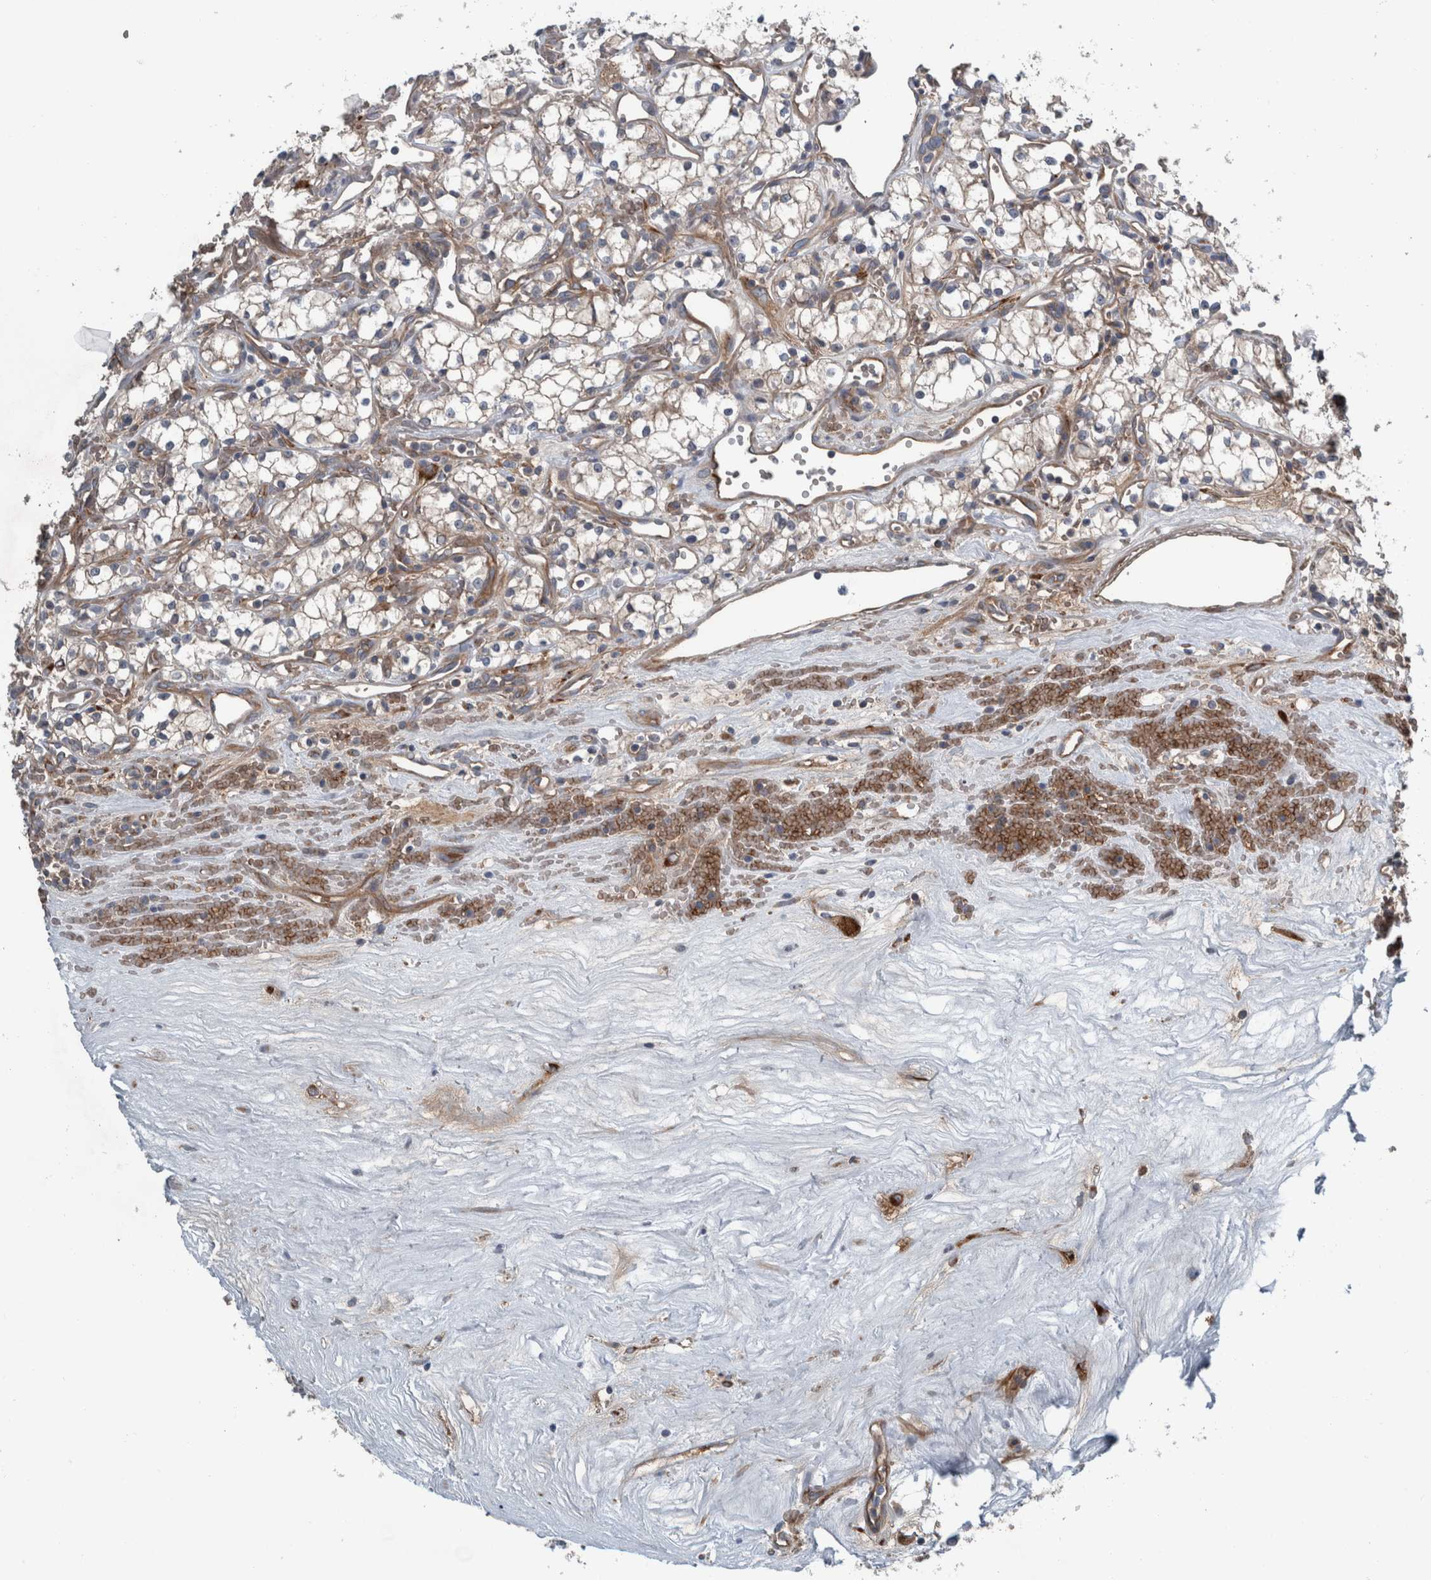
{"staining": {"intensity": "weak", "quantity": ">75%", "location": "cytoplasmic/membranous"}, "tissue": "renal cancer", "cell_type": "Tumor cells", "image_type": "cancer", "snomed": [{"axis": "morphology", "description": "Adenocarcinoma, NOS"}, {"axis": "topography", "description": "Kidney"}], "caption": "A micrograph of human renal adenocarcinoma stained for a protein shows weak cytoplasmic/membranous brown staining in tumor cells.", "gene": "GLT8D2", "patient": {"sex": "male", "age": 59}}